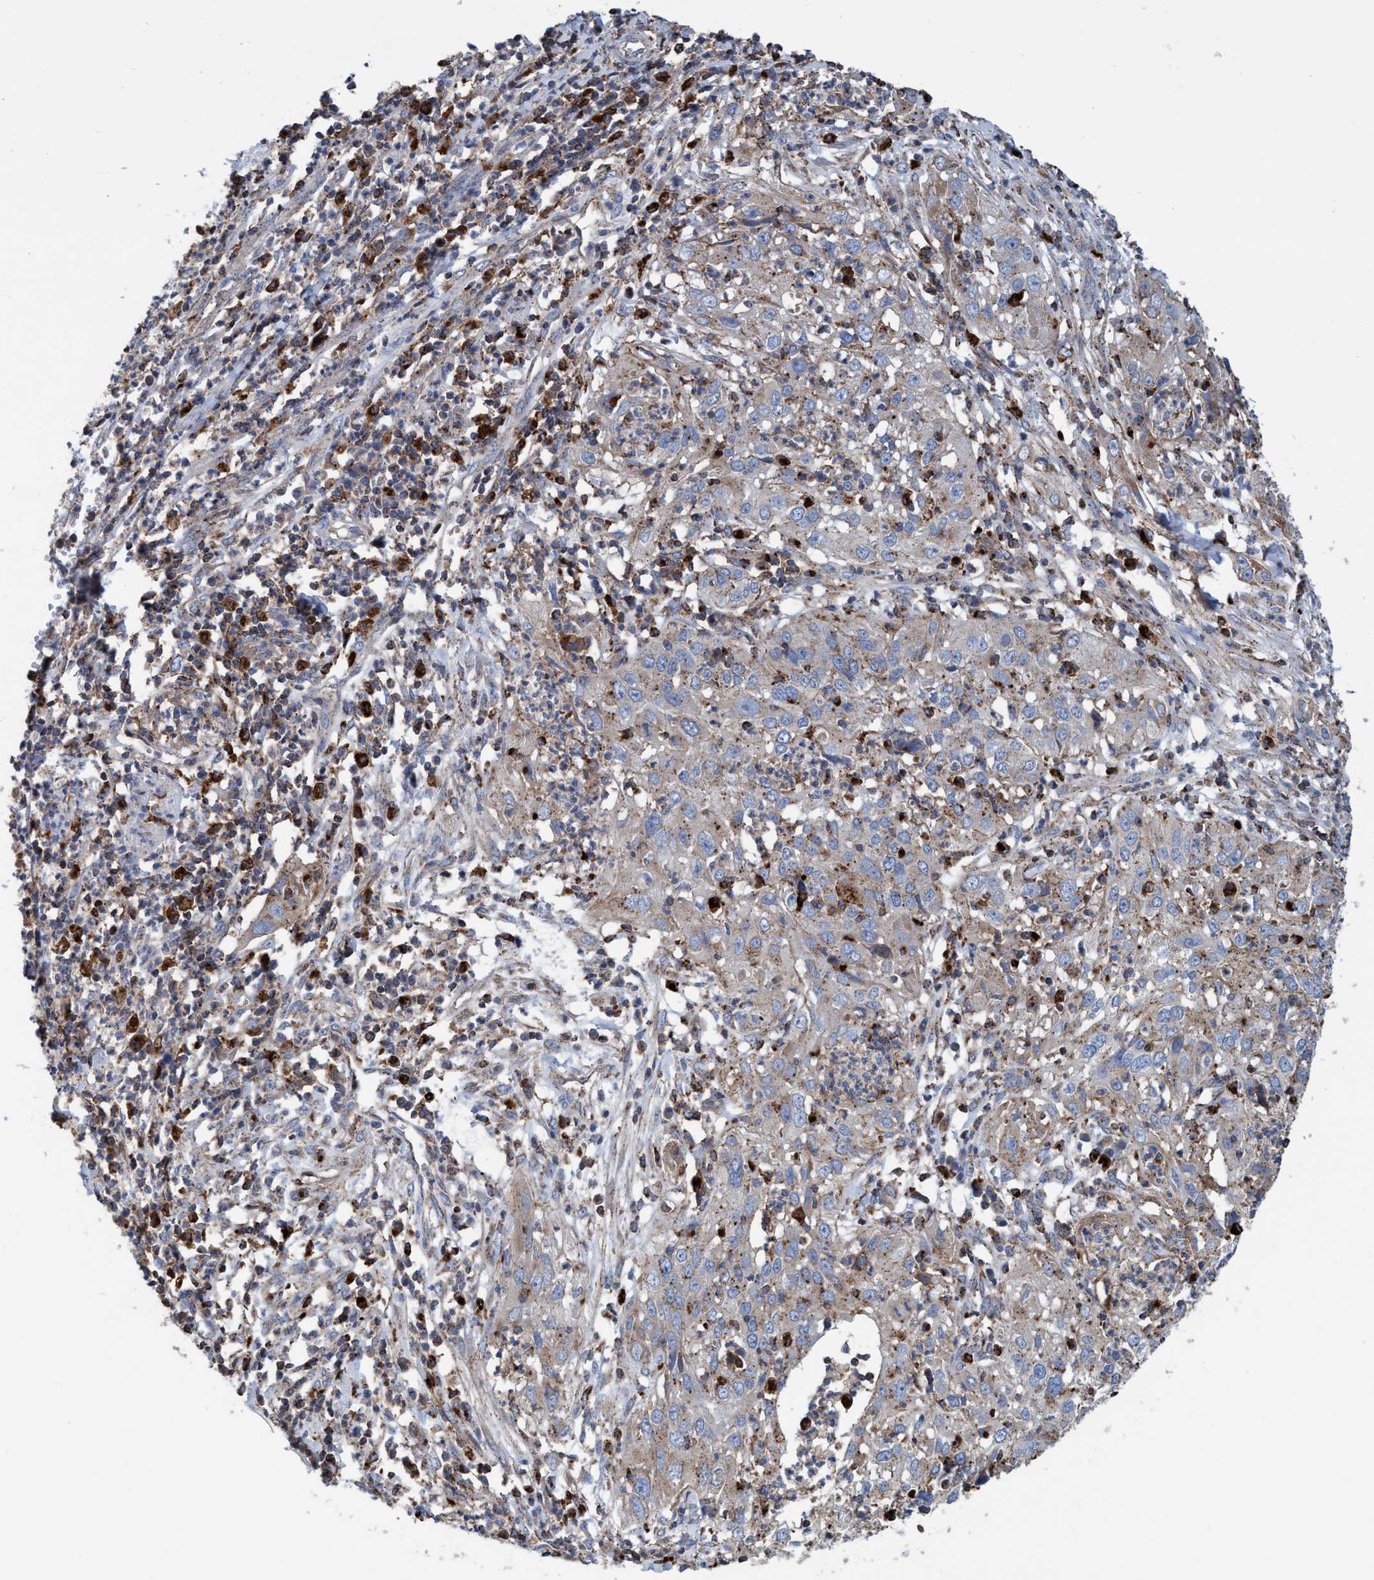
{"staining": {"intensity": "weak", "quantity": "25%-75%", "location": "cytoplasmic/membranous"}, "tissue": "cervical cancer", "cell_type": "Tumor cells", "image_type": "cancer", "snomed": [{"axis": "morphology", "description": "Squamous cell carcinoma, NOS"}, {"axis": "topography", "description": "Cervix"}], "caption": "Weak cytoplasmic/membranous expression is appreciated in approximately 25%-75% of tumor cells in cervical cancer.", "gene": "TRIM65", "patient": {"sex": "female", "age": 32}}